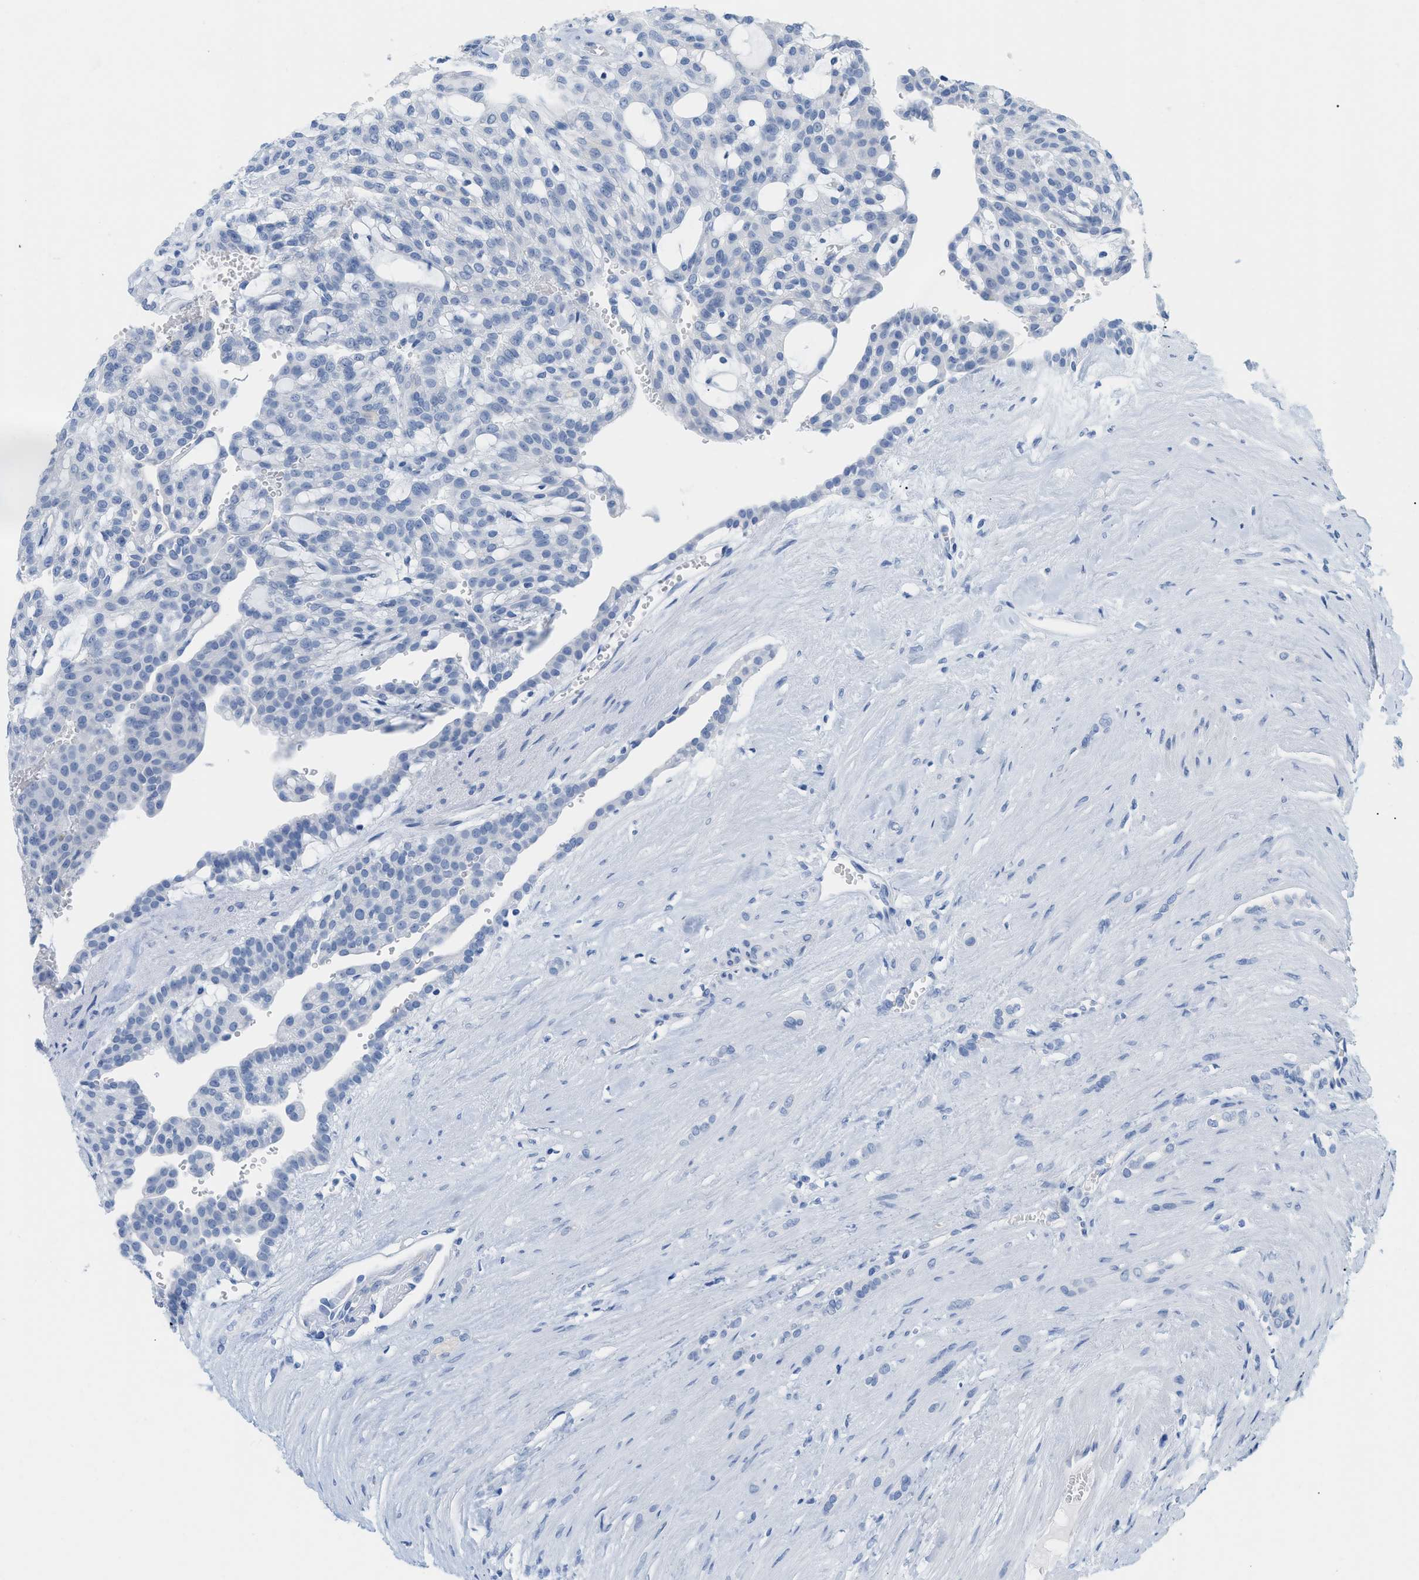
{"staining": {"intensity": "negative", "quantity": "none", "location": "none"}, "tissue": "renal cancer", "cell_type": "Tumor cells", "image_type": "cancer", "snomed": [{"axis": "morphology", "description": "Adenocarcinoma, NOS"}, {"axis": "topography", "description": "Kidney"}], "caption": "This is an immunohistochemistry (IHC) histopathology image of renal cancer (adenocarcinoma). There is no expression in tumor cells.", "gene": "PAPPA", "patient": {"sex": "male", "age": 63}}